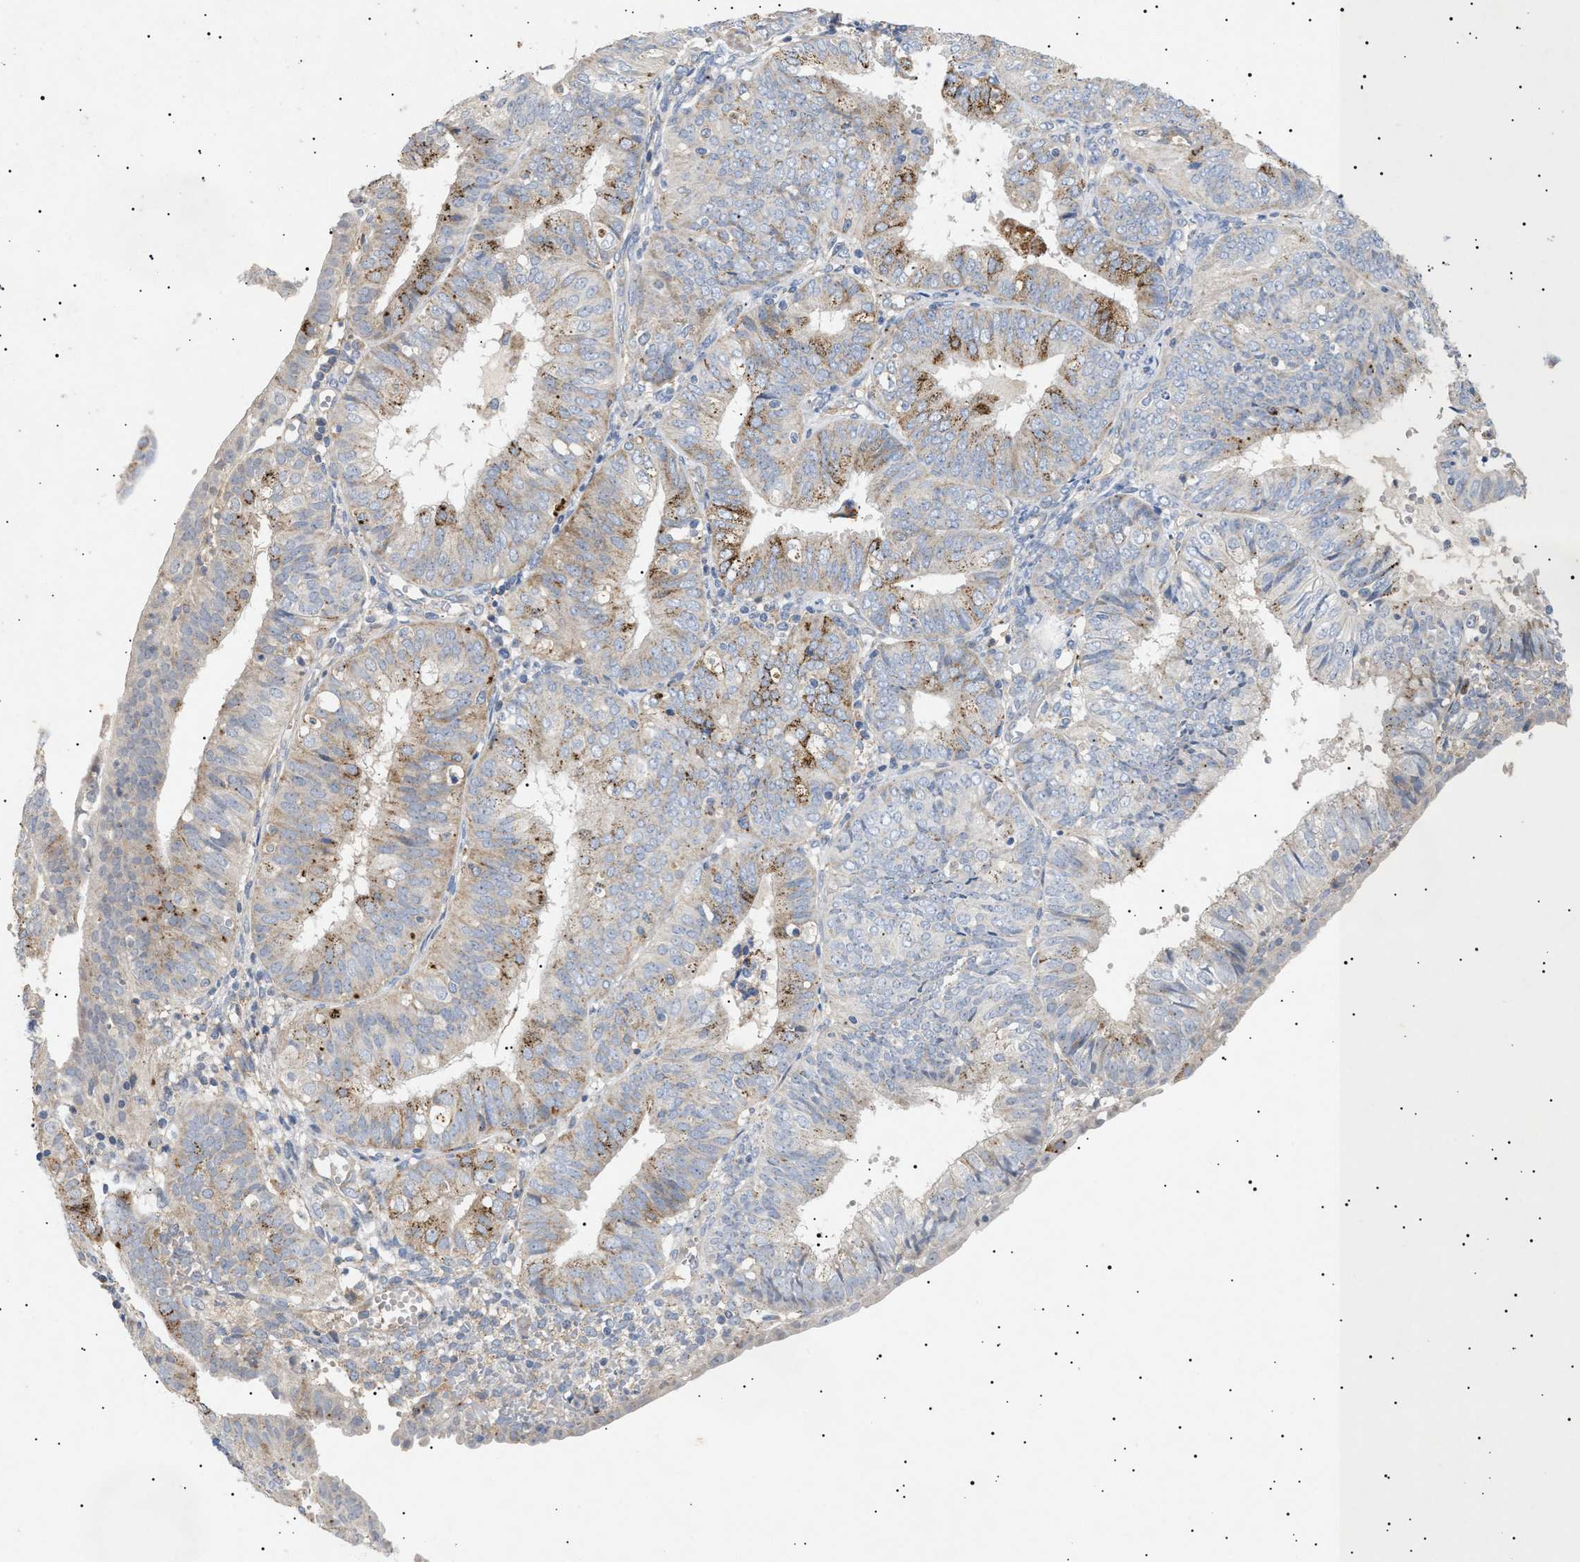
{"staining": {"intensity": "moderate", "quantity": "<25%", "location": "cytoplasmic/membranous"}, "tissue": "endometrial cancer", "cell_type": "Tumor cells", "image_type": "cancer", "snomed": [{"axis": "morphology", "description": "Adenocarcinoma, NOS"}, {"axis": "topography", "description": "Endometrium"}], "caption": "Endometrial adenocarcinoma stained for a protein (brown) shows moderate cytoplasmic/membranous positive expression in about <25% of tumor cells.", "gene": "SIRT5", "patient": {"sex": "female", "age": 58}}